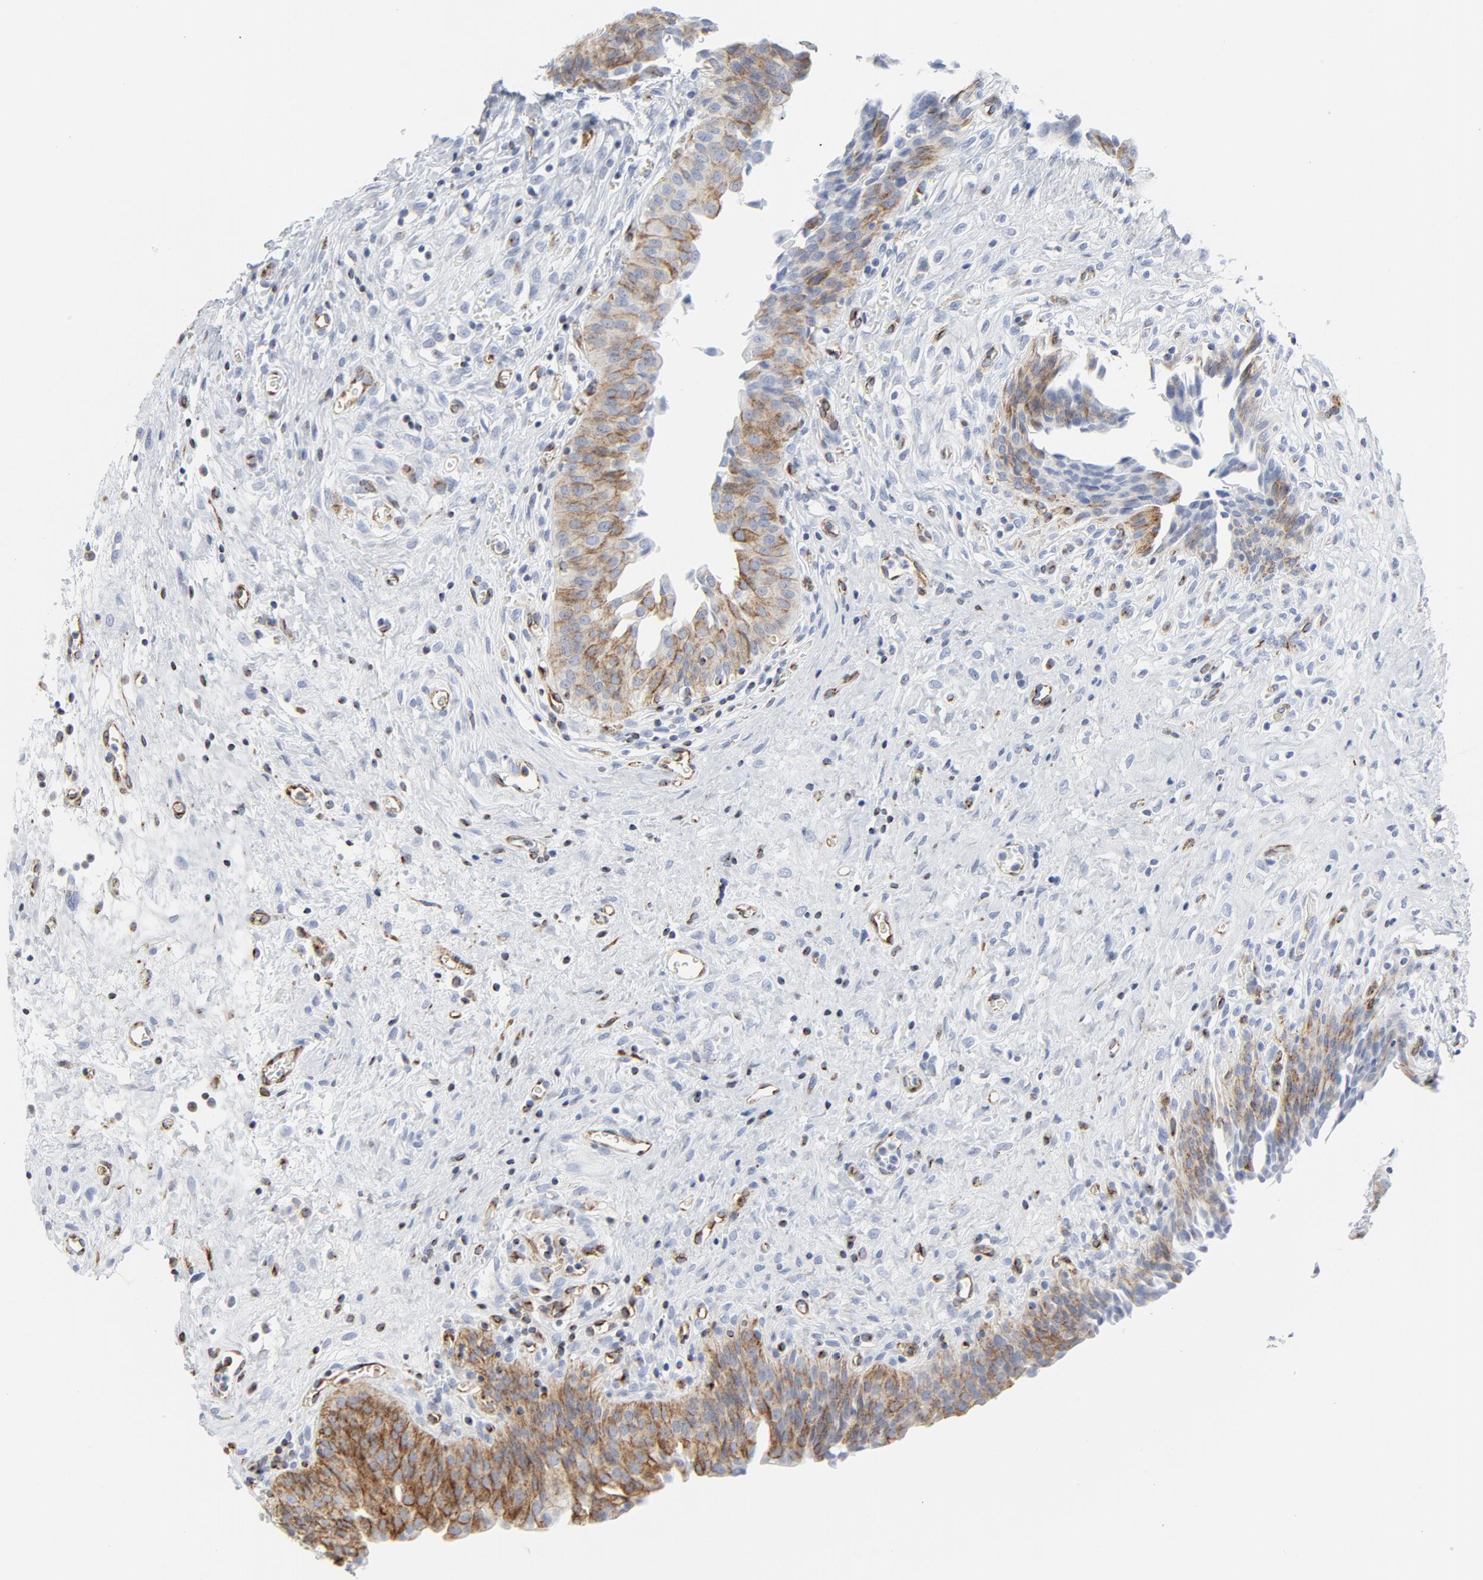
{"staining": {"intensity": "moderate", "quantity": "25%-75%", "location": "cytoplasmic/membranous"}, "tissue": "urinary bladder", "cell_type": "Urothelial cells", "image_type": "normal", "snomed": [{"axis": "morphology", "description": "Normal tissue, NOS"}, {"axis": "morphology", "description": "Dysplasia, NOS"}, {"axis": "topography", "description": "Urinary bladder"}], "caption": "The histopathology image shows immunohistochemical staining of normal urinary bladder. There is moderate cytoplasmic/membranous expression is identified in about 25%-75% of urothelial cells.", "gene": "TUBB1", "patient": {"sex": "male", "age": 35}}